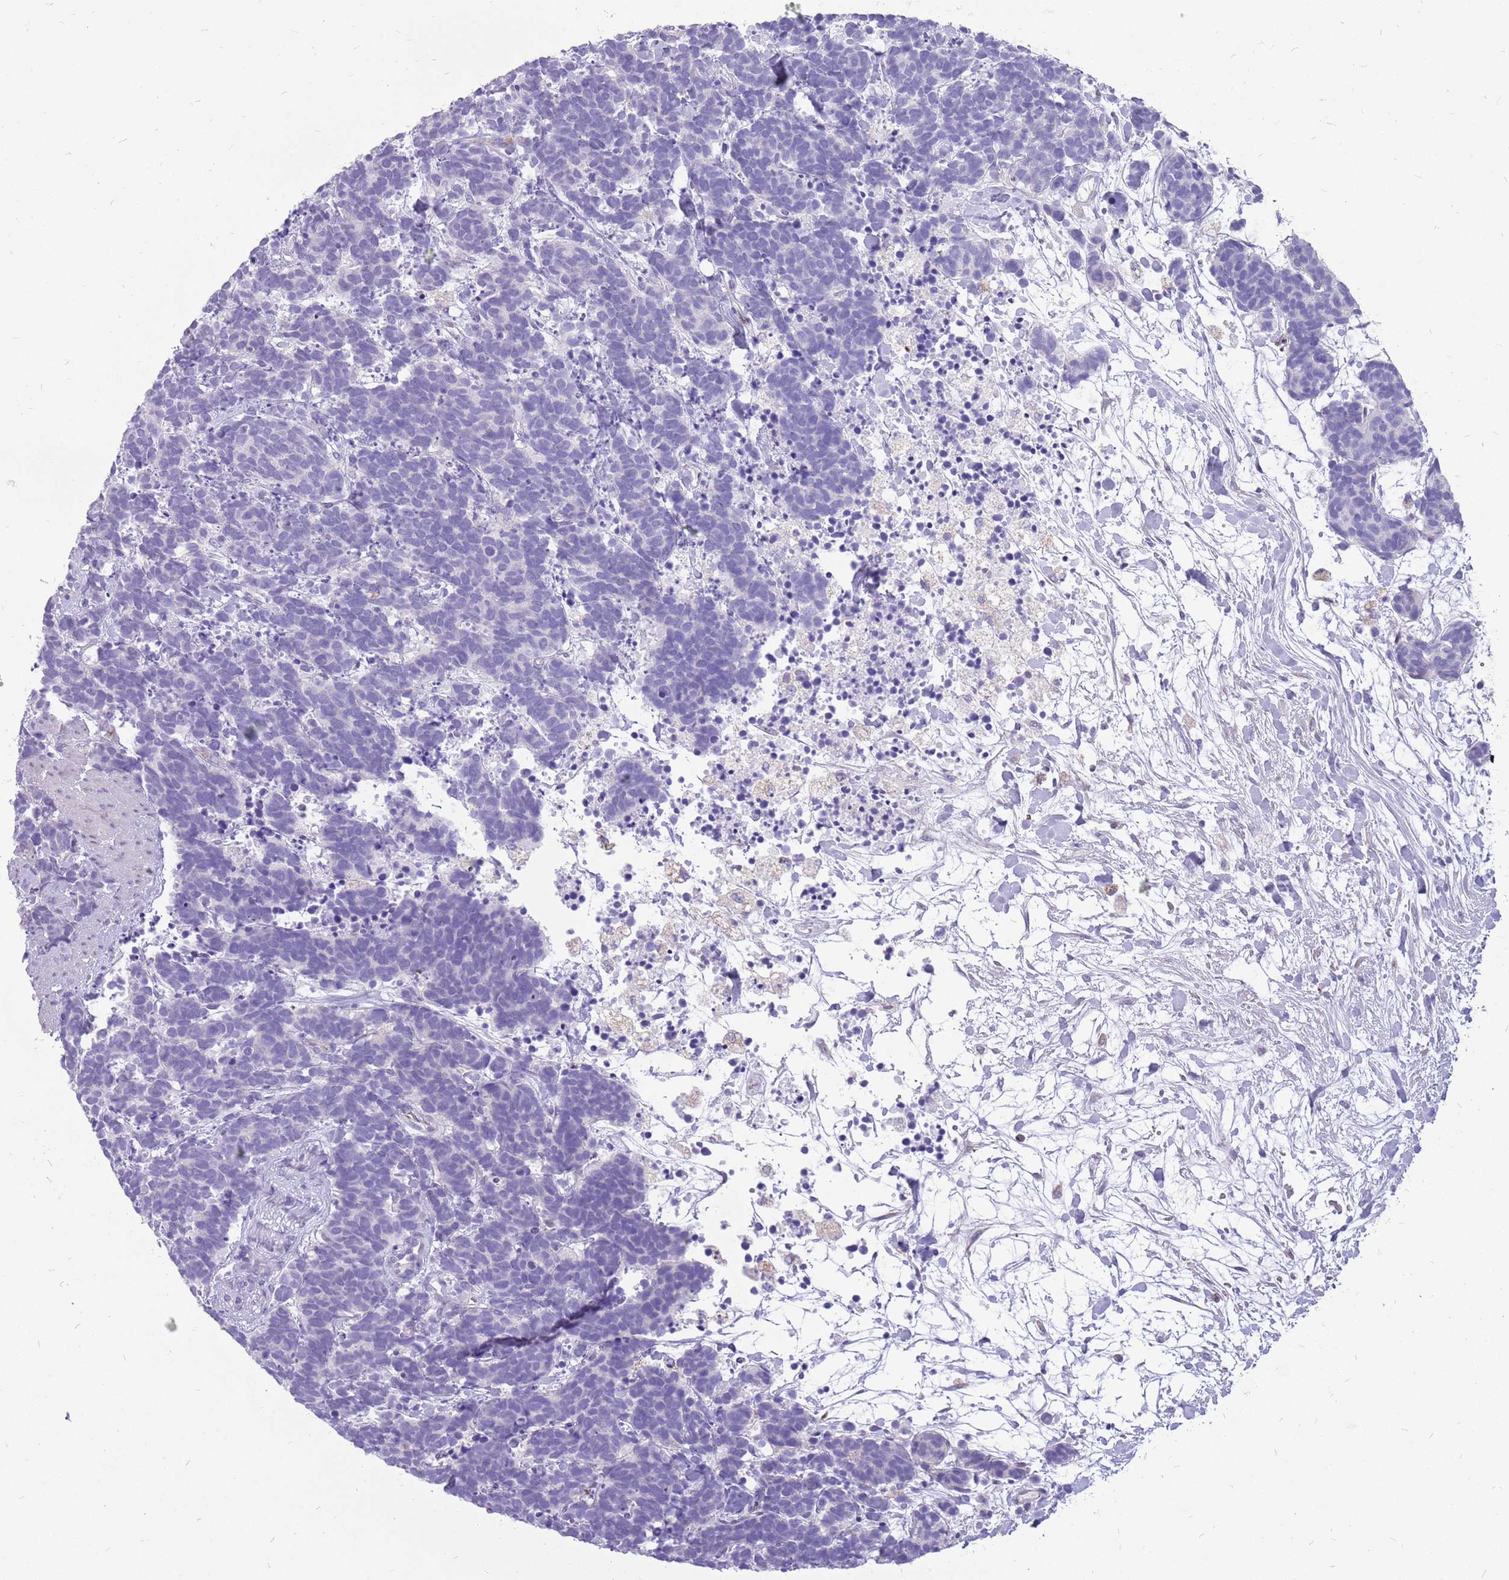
{"staining": {"intensity": "negative", "quantity": "none", "location": "none"}, "tissue": "carcinoid", "cell_type": "Tumor cells", "image_type": "cancer", "snomed": [{"axis": "morphology", "description": "Carcinoma, NOS"}, {"axis": "morphology", "description": "Carcinoid, malignant, NOS"}, {"axis": "topography", "description": "Prostate"}], "caption": "This is an immunohistochemistry micrograph of carcinoid. There is no expression in tumor cells.", "gene": "PCNX1", "patient": {"sex": "male", "age": 57}}